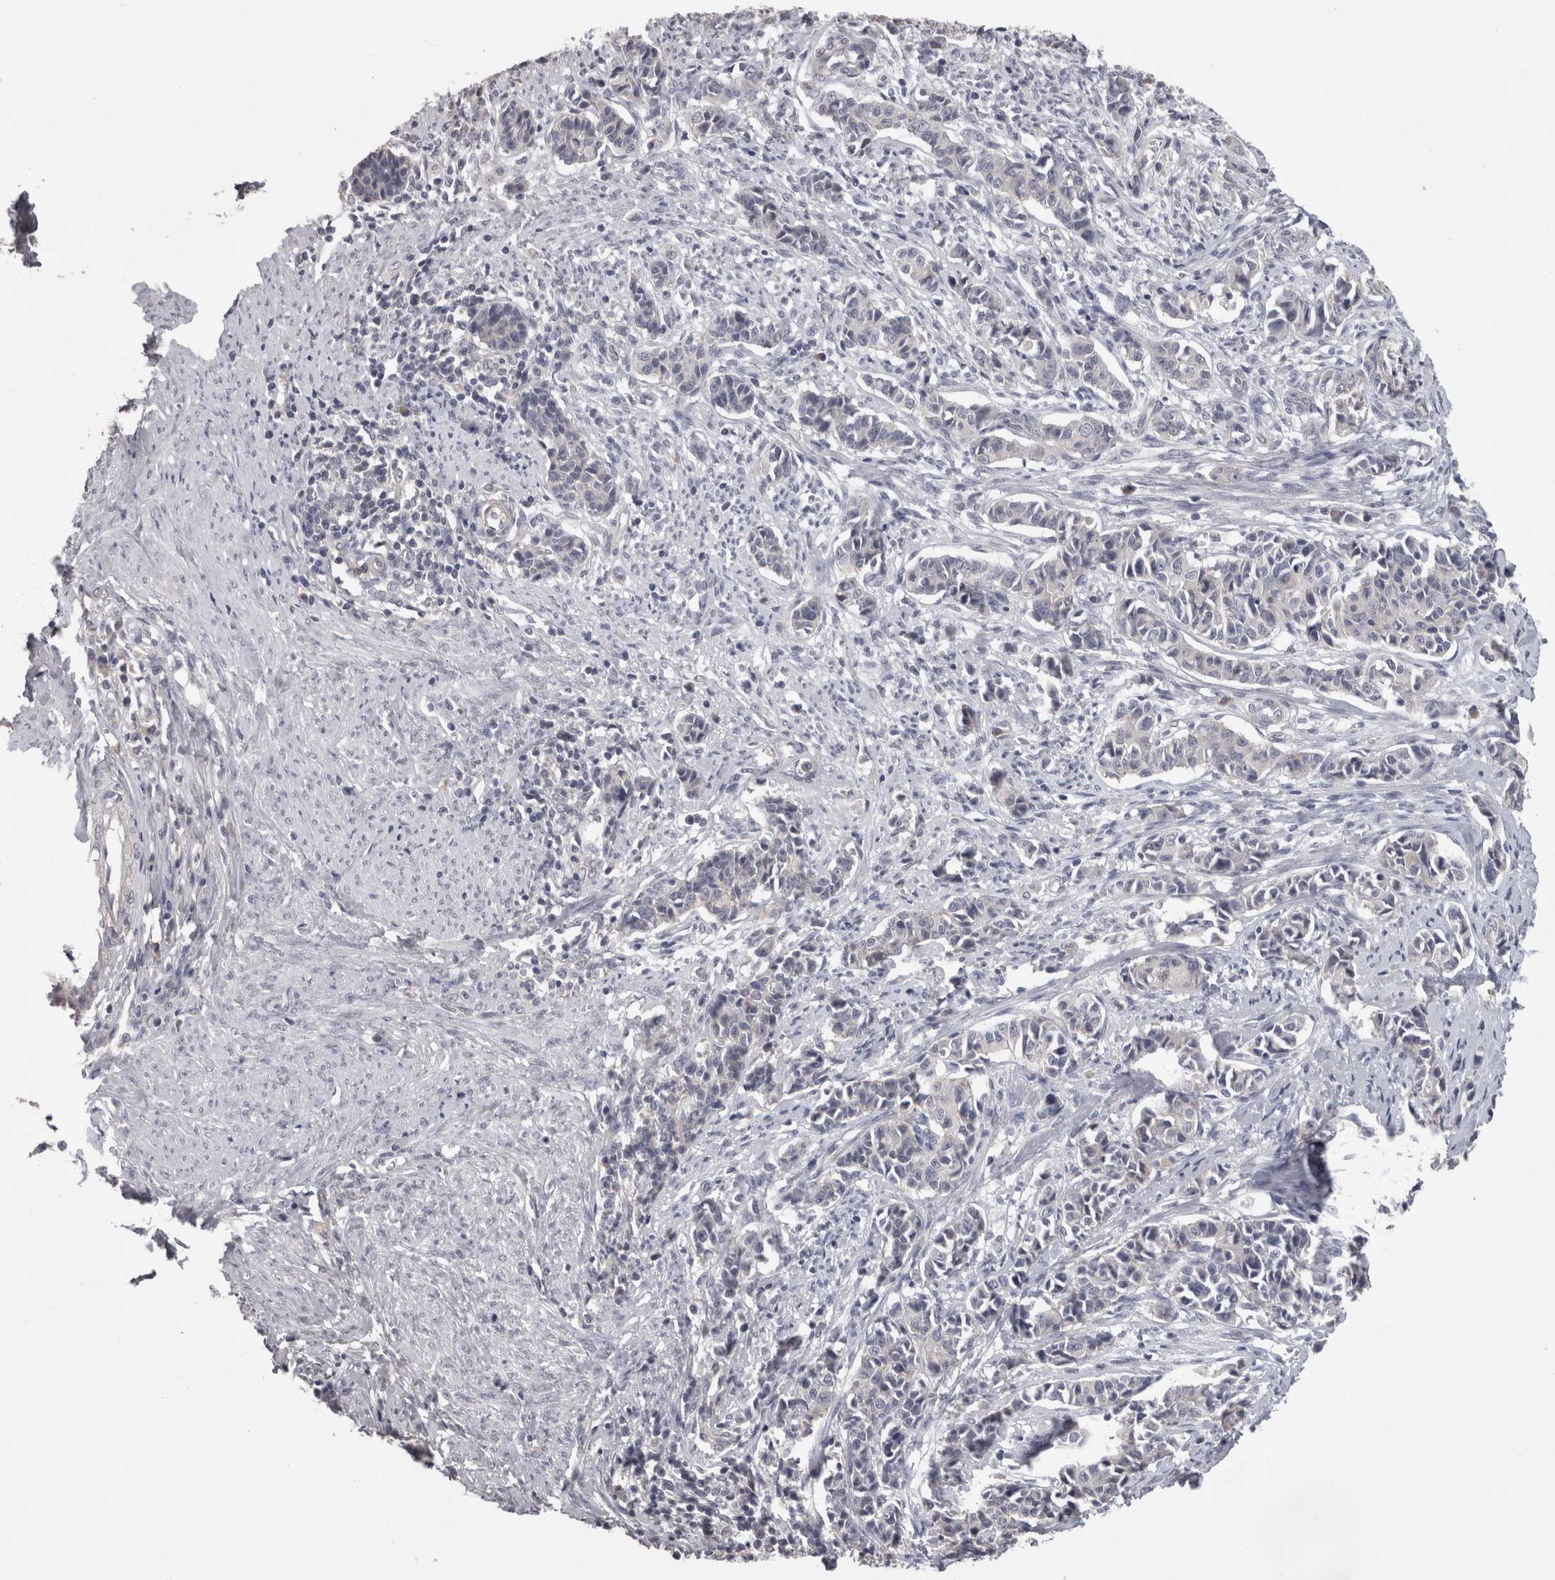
{"staining": {"intensity": "negative", "quantity": "none", "location": "none"}, "tissue": "cervical cancer", "cell_type": "Tumor cells", "image_type": "cancer", "snomed": [{"axis": "morphology", "description": "Normal tissue, NOS"}, {"axis": "morphology", "description": "Squamous cell carcinoma, NOS"}, {"axis": "topography", "description": "Cervix"}], "caption": "This is an IHC histopathology image of cervical cancer. There is no positivity in tumor cells.", "gene": "PON3", "patient": {"sex": "female", "age": 35}}